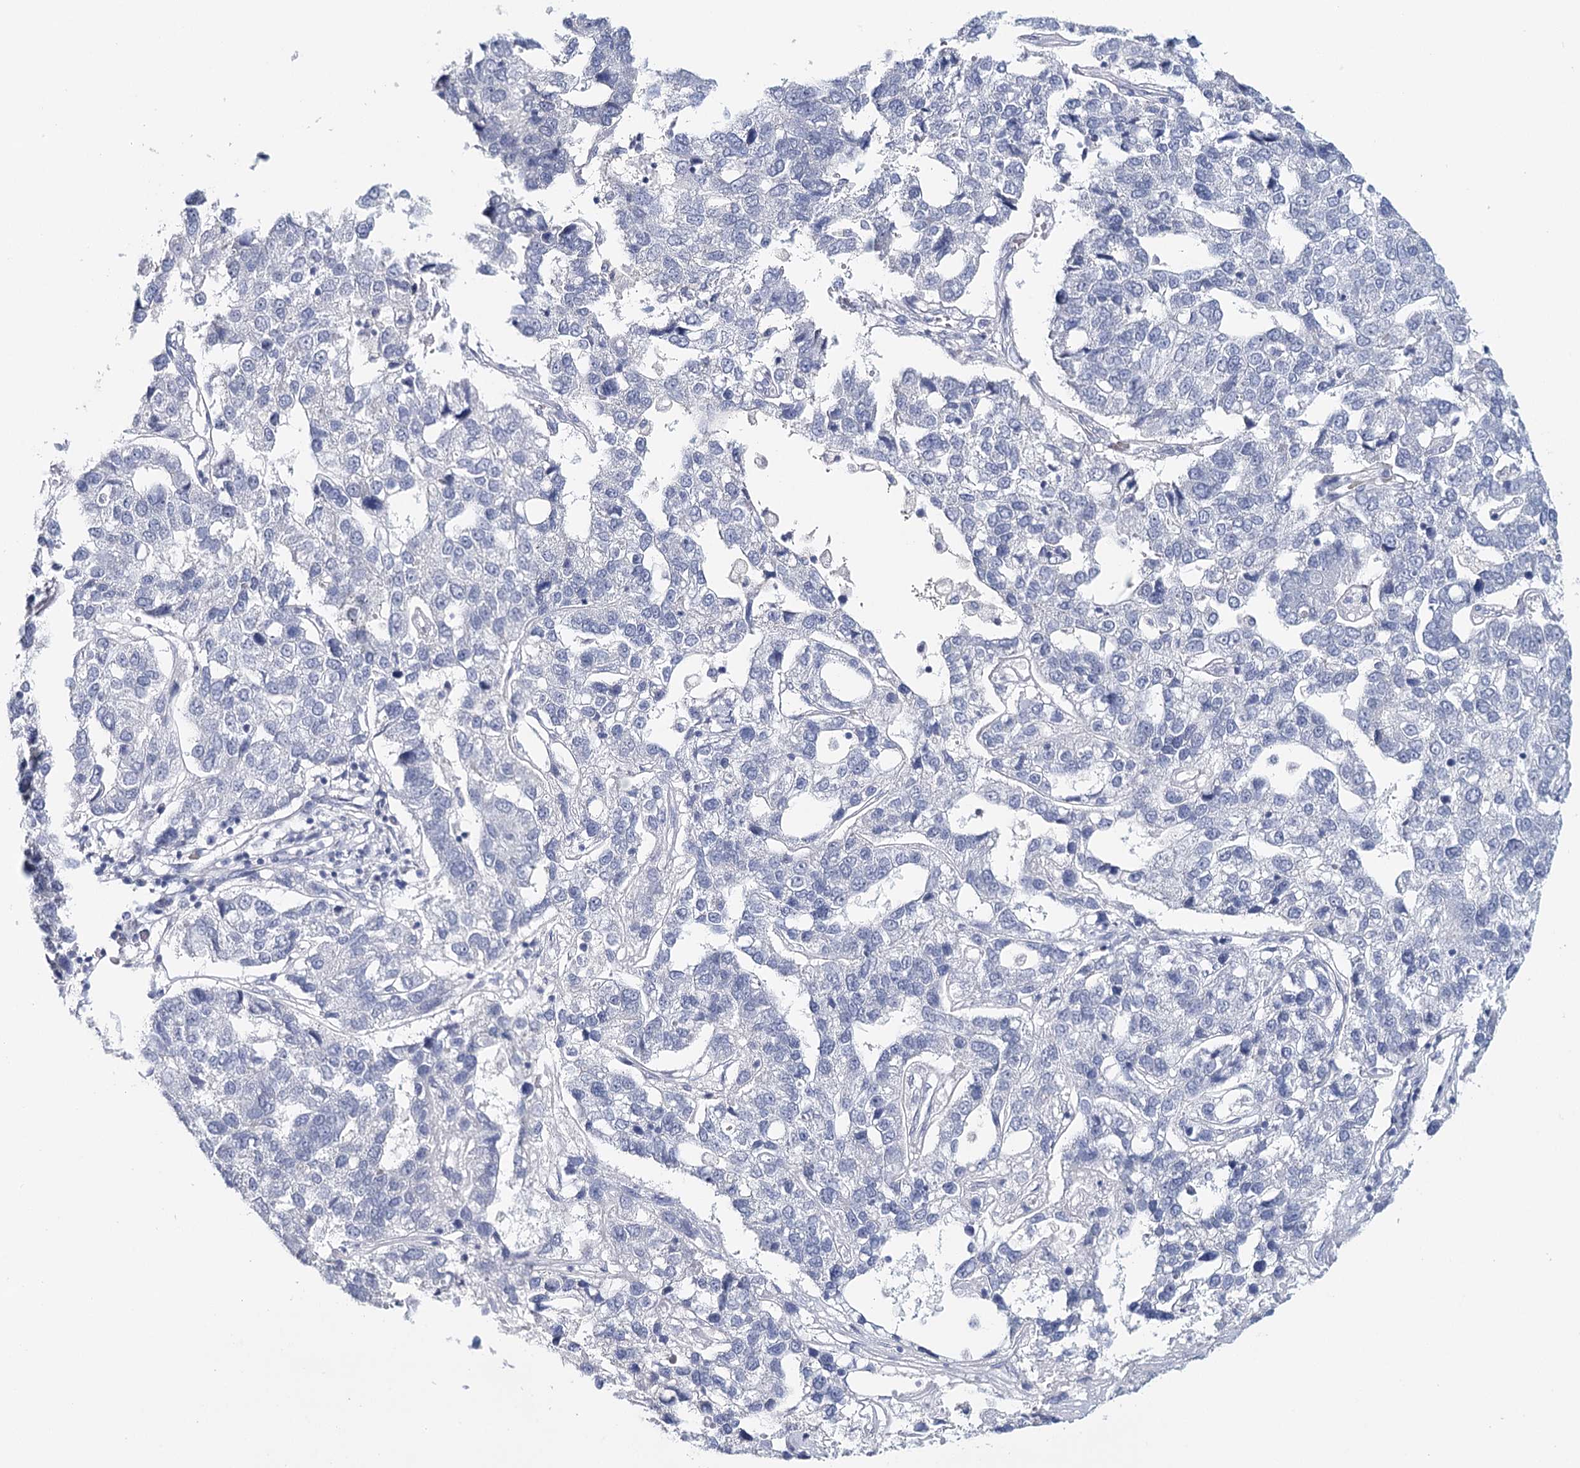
{"staining": {"intensity": "negative", "quantity": "none", "location": "none"}, "tissue": "pancreatic cancer", "cell_type": "Tumor cells", "image_type": "cancer", "snomed": [{"axis": "morphology", "description": "Adenocarcinoma, NOS"}, {"axis": "topography", "description": "Pancreas"}], "caption": "Protein analysis of pancreatic cancer demonstrates no significant expression in tumor cells. Nuclei are stained in blue.", "gene": "HSPA4L", "patient": {"sex": "female", "age": 61}}